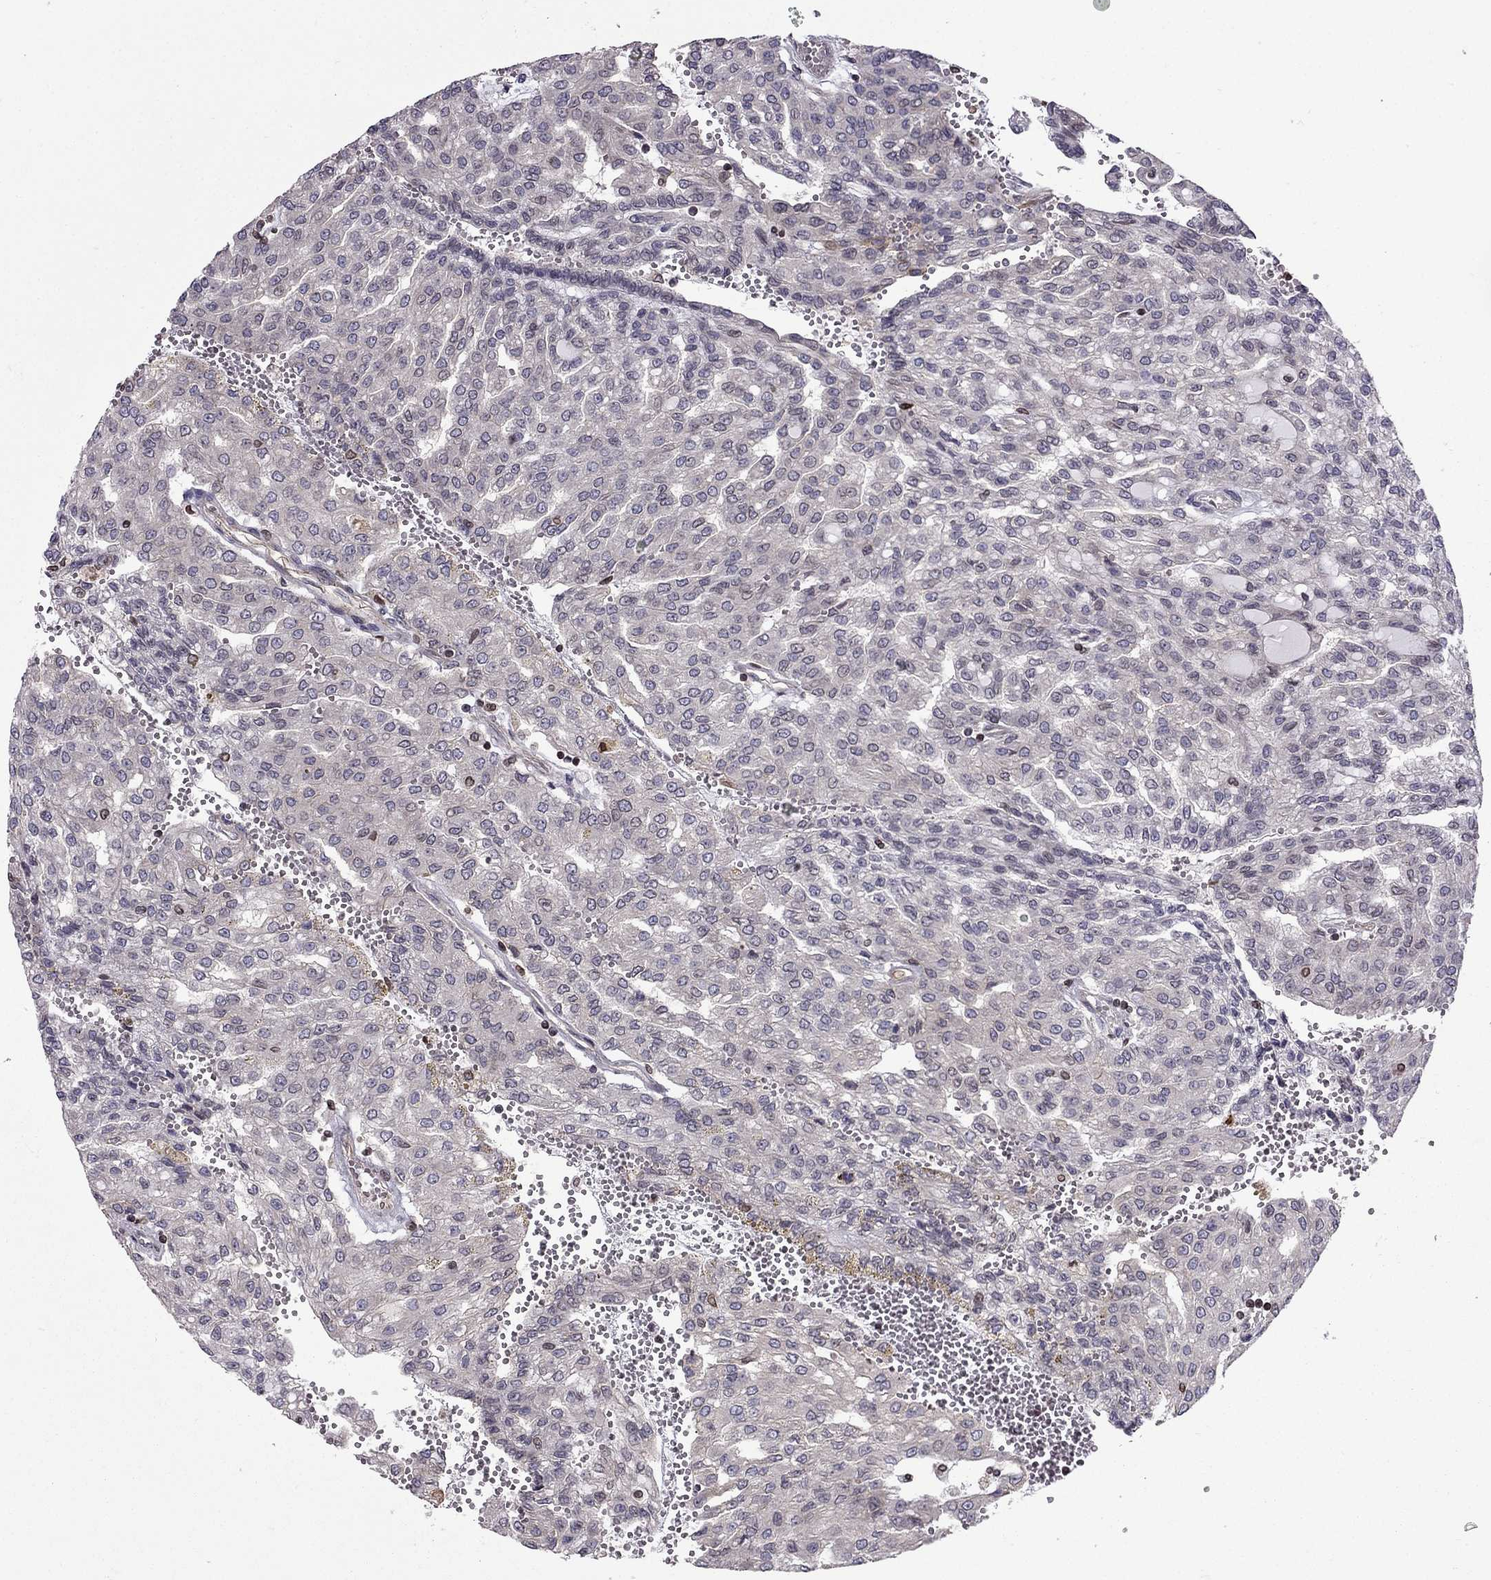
{"staining": {"intensity": "moderate", "quantity": "25%-75%", "location": "cytoplasmic/membranous,nuclear"}, "tissue": "renal cancer", "cell_type": "Tumor cells", "image_type": "cancer", "snomed": [{"axis": "morphology", "description": "Adenocarcinoma, NOS"}, {"axis": "topography", "description": "Kidney"}], "caption": "IHC micrograph of neoplastic tissue: adenocarcinoma (renal) stained using IHC demonstrates medium levels of moderate protein expression localized specifically in the cytoplasmic/membranous and nuclear of tumor cells, appearing as a cytoplasmic/membranous and nuclear brown color.", "gene": "CDC42BPA", "patient": {"sex": "male", "age": 63}}